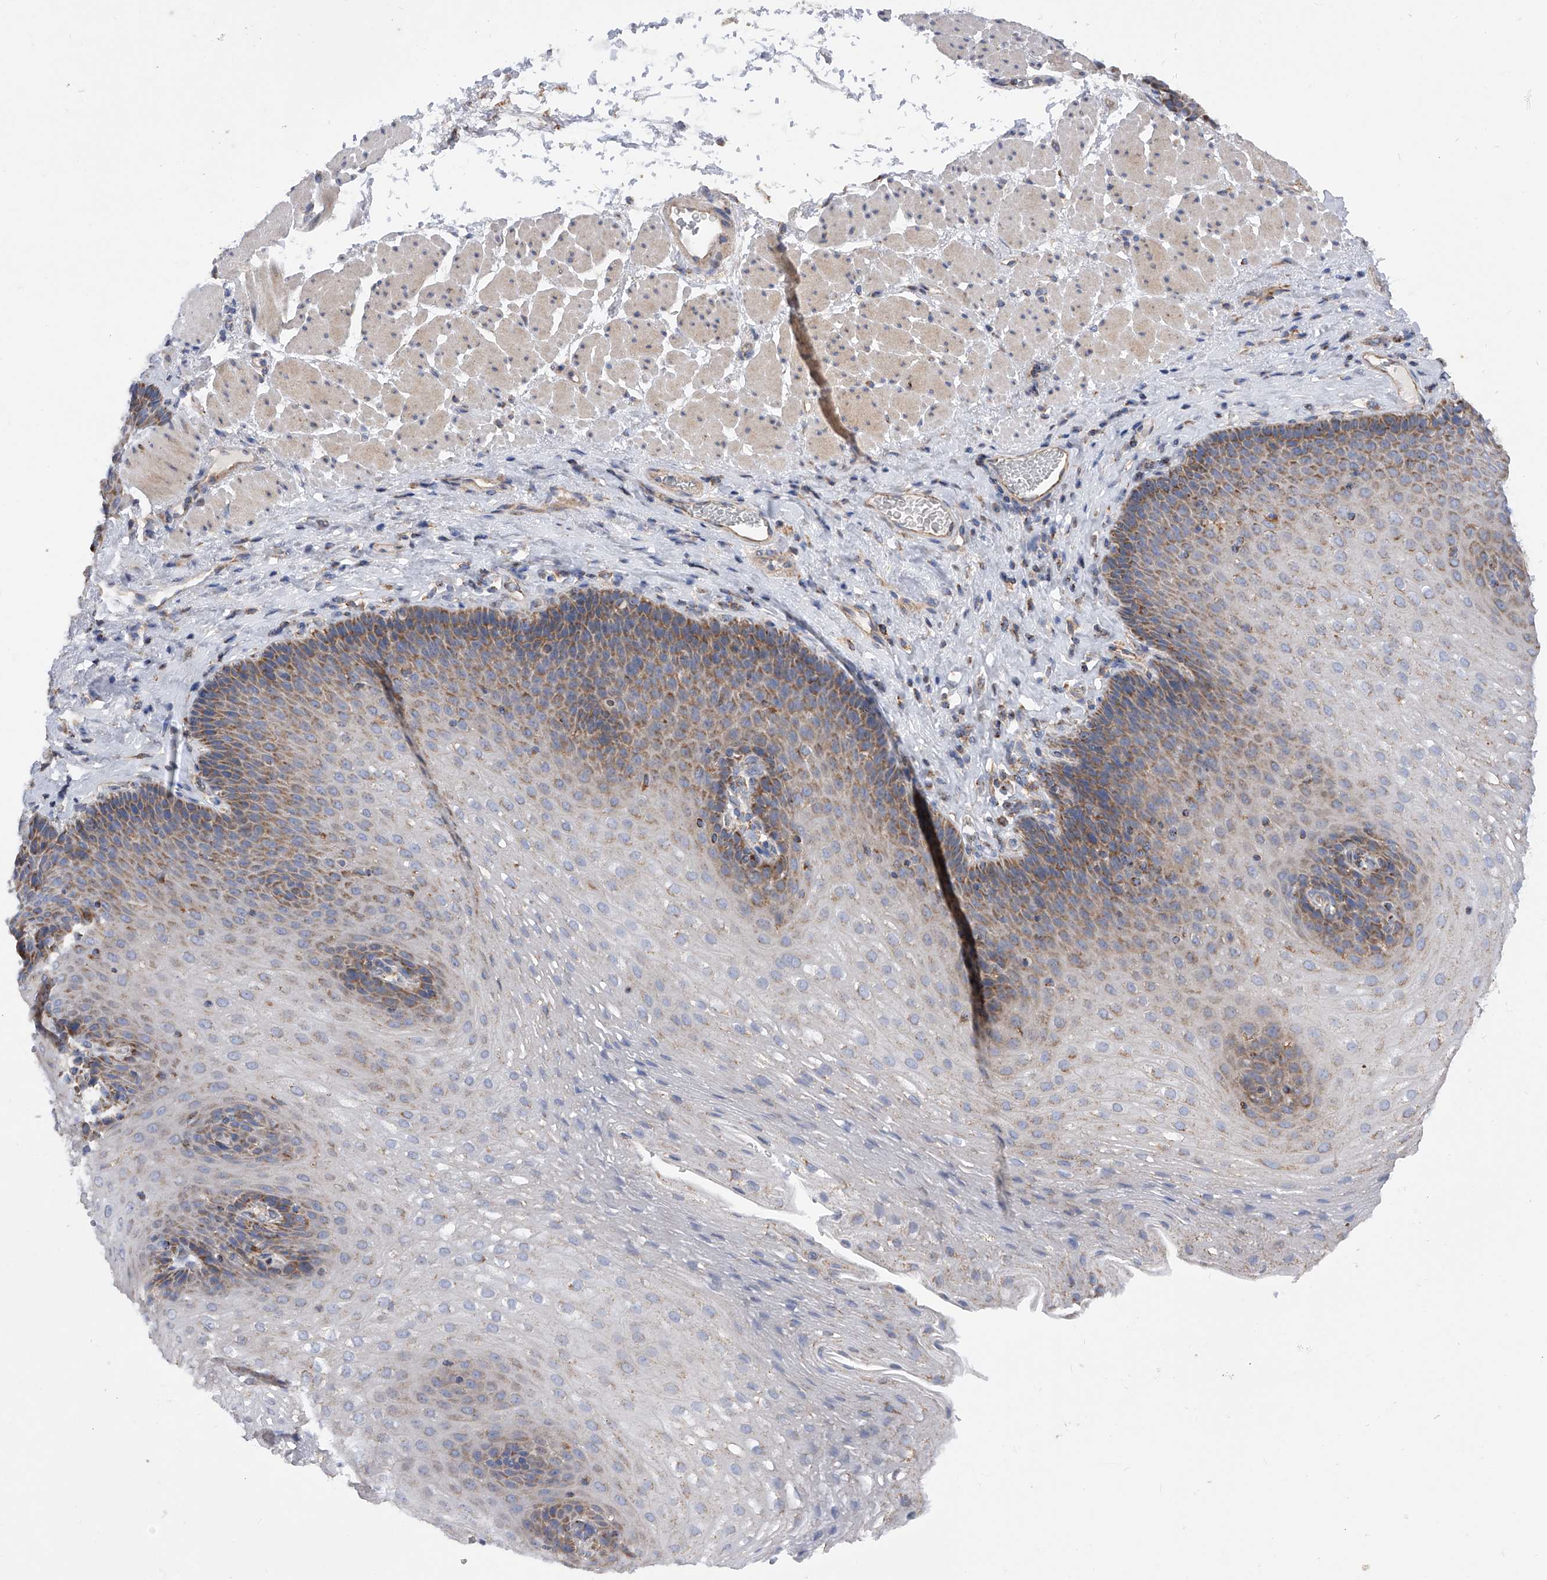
{"staining": {"intensity": "moderate", "quantity": "25%-75%", "location": "cytoplasmic/membranous"}, "tissue": "esophagus", "cell_type": "Squamous epithelial cells", "image_type": "normal", "snomed": [{"axis": "morphology", "description": "Normal tissue, NOS"}, {"axis": "topography", "description": "Esophagus"}], "caption": "Immunohistochemical staining of unremarkable human esophagus exhibits moderate cytoplasmic/membranous protein expression in about 25%-75% of squamous epithelial cells. Immunohistochemistry (ihc) stains the protein of interest in brown and the nuclei are stained blue.", "gene": "PDSS2", "patient": {"sex": "female", "age": 66}}